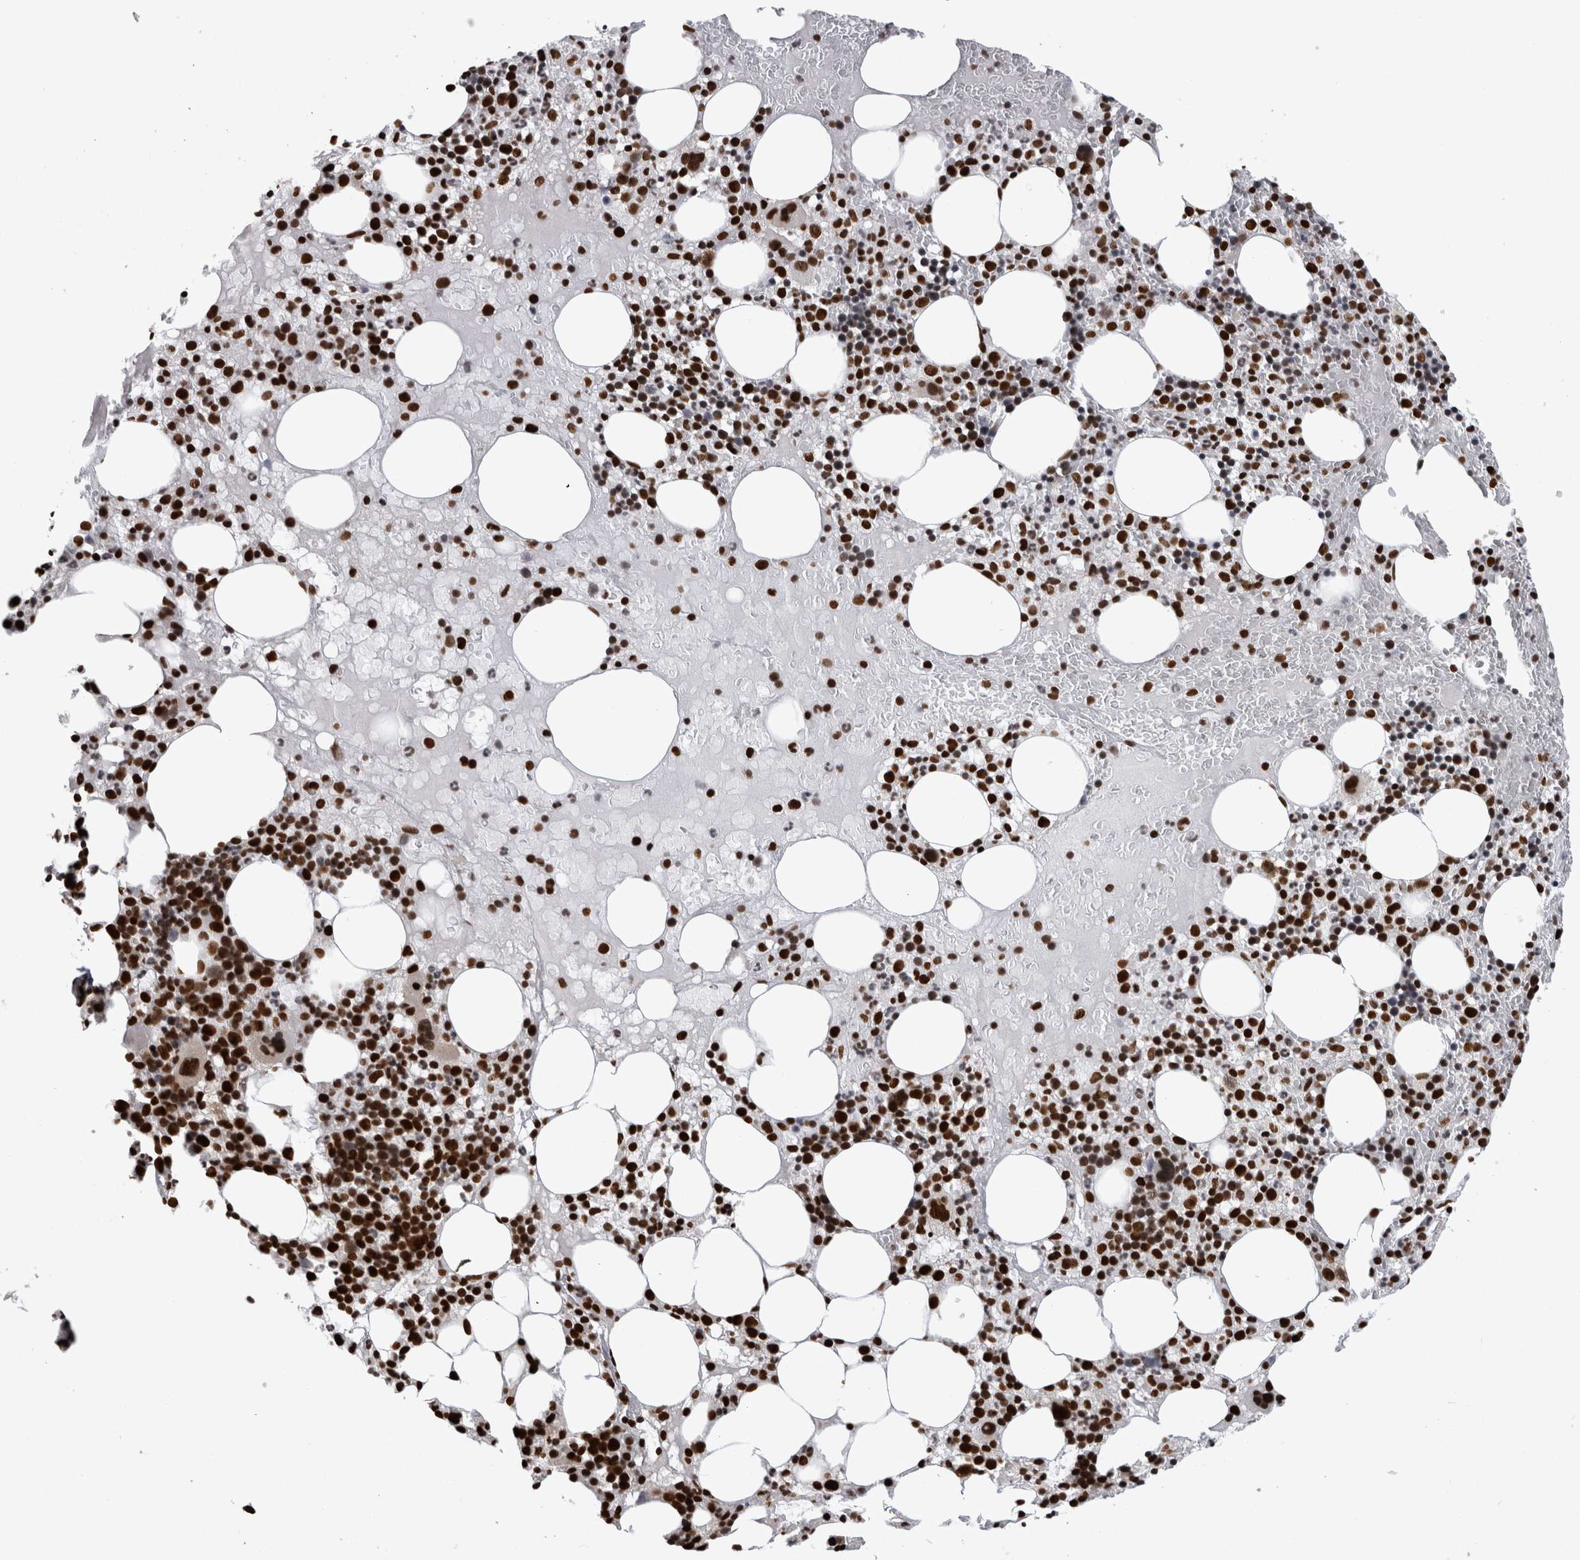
{"staining": {"intensity": "strong", "quantity": ">75%", "location": "nuclear"}, "tissue": "bone marrow", "cell_type": "Hematopoietic cells", "image_type": "normal", "snomed": [{"axis": "morphology", "description": "Normal tissue, NOS"}, {"axis": "morphology", "description": "Inflammation, NOS"}, {"axis": "topography", "description": "Bone marrow"}], "caption": "Protein staining shows strong nuclear staining in about >75% of hematopoietic cells in benign bone marrow.", "gene": "ZSCAN2", "patient": {"sex": "female", "age": 77}}